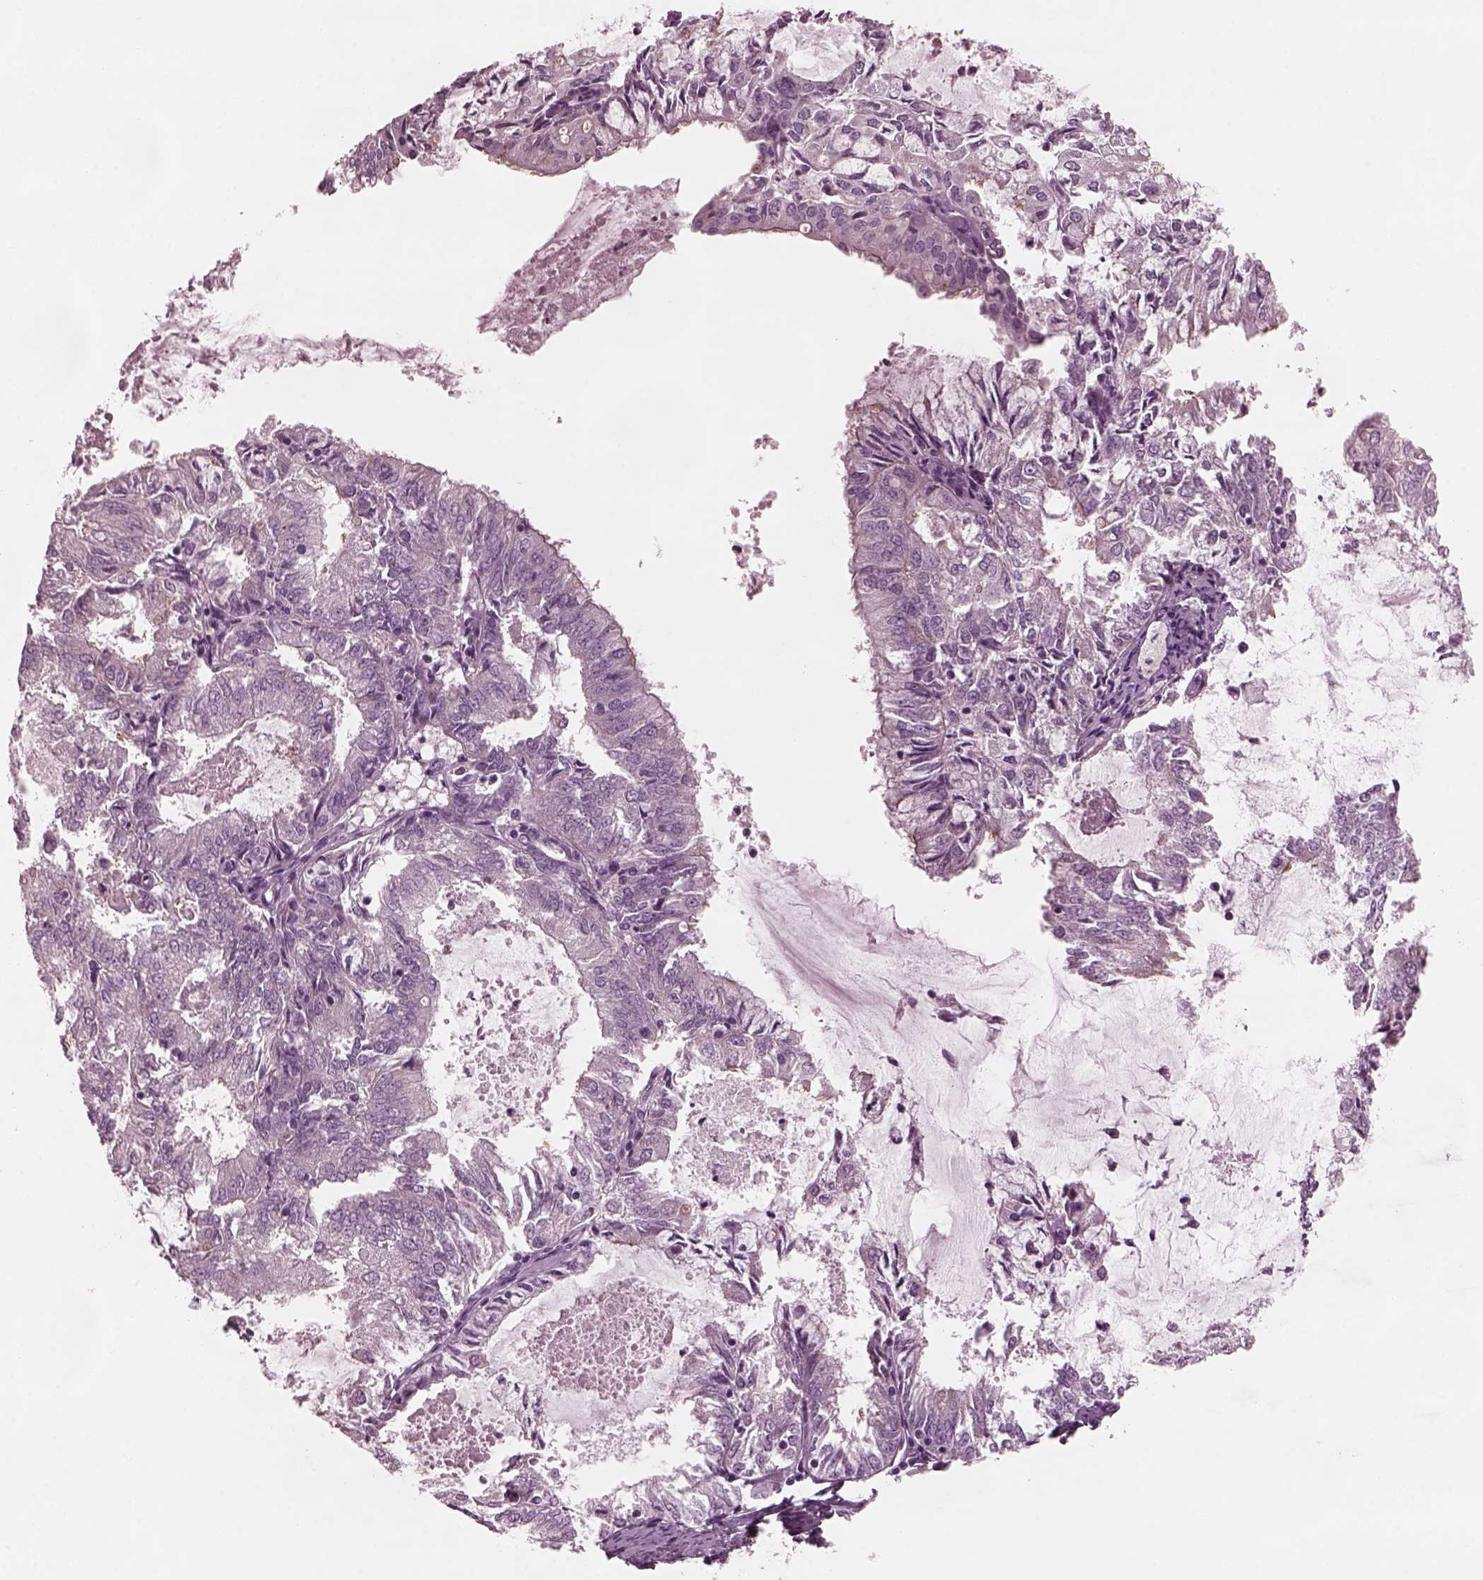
{"staining": {"intensity": "negative", "quantity": "none", "location": "none"}, "tissue": "endometrial cancer", "cell_type": "Tumor cells", "image_type": "cancer", "snomed": [{"axis": "morphology", "description": "Adenocarcinoma, NOS"}, {"axis": "topography", "description": "Endometrium"}], "caption": "An image of adenocarcinoma (endometrial) stained for a protein reveals no brown staining in tumor cells. The staining is performed using DAB brown chromogen with nuclei counter-stained in using hematoxylin.", "gene": "KIF6", "patient": {"sex": "female", "age": 57}}